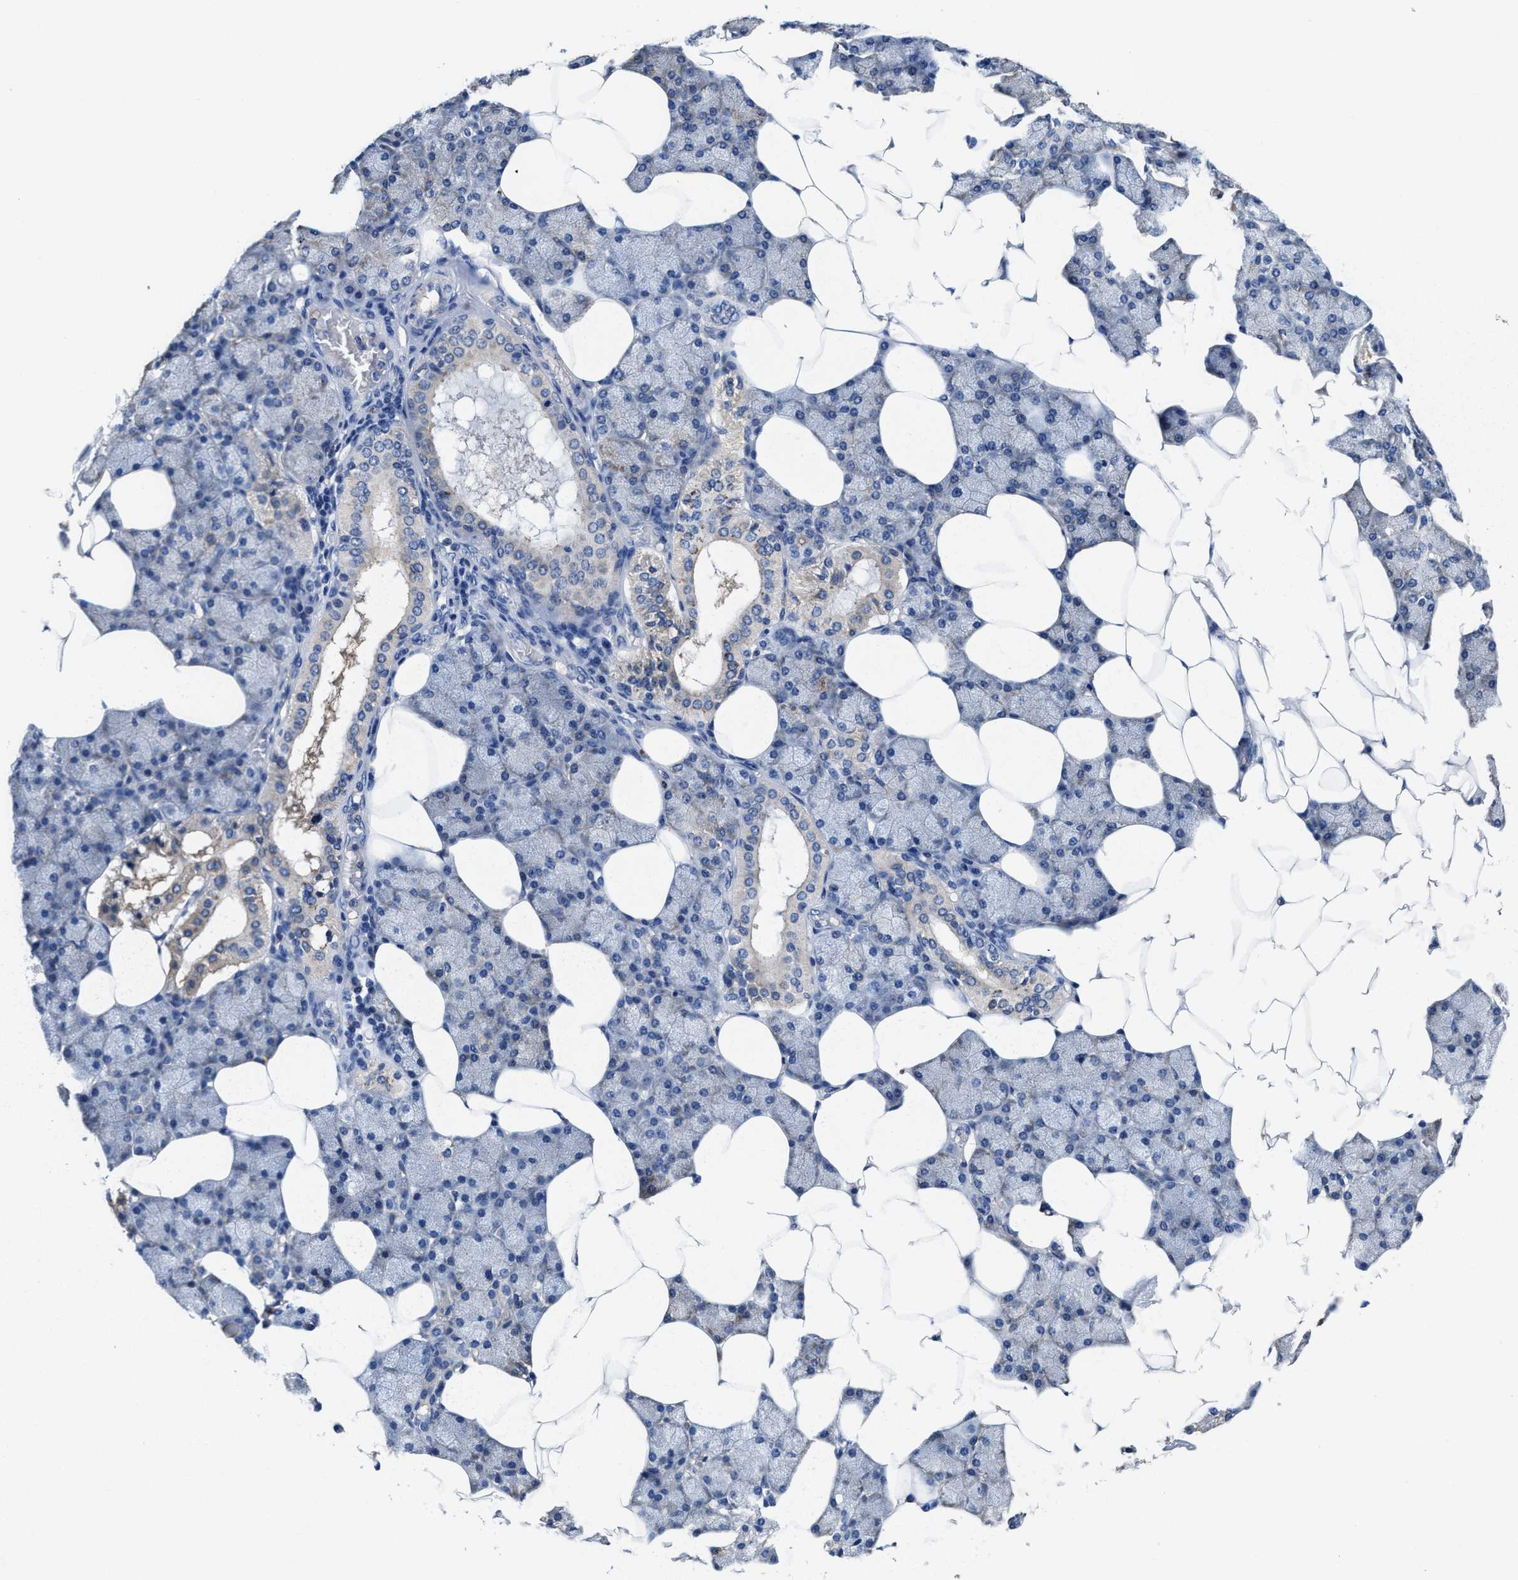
{"staining": {"intensity": "moderate", "quantity": "25%-75%", "location": "cytoplasmic/membranous"}, "tissue": "salivary gland", "cell_type": "Glandular cells", "image_type": "normal", "snomed": [{"axis": "morphology", "description": "Normal tissue, NOS"}, {"axis": "topography", "description": "Salivary gland"}], "caption": "Immunohistochemistry (IHC) histopathology image of unremarkable salivary gland: salivary gland stained using immunohistochemistry (IHC) shows medium levels of moderate protein expression localized specifically in the cytoplasmic/membranous of glandular cells, appearing as a cytoplasmic/membranous brown color.", "gene": "TMEM30A", "patient": {"sex": "male", "age": 62}}